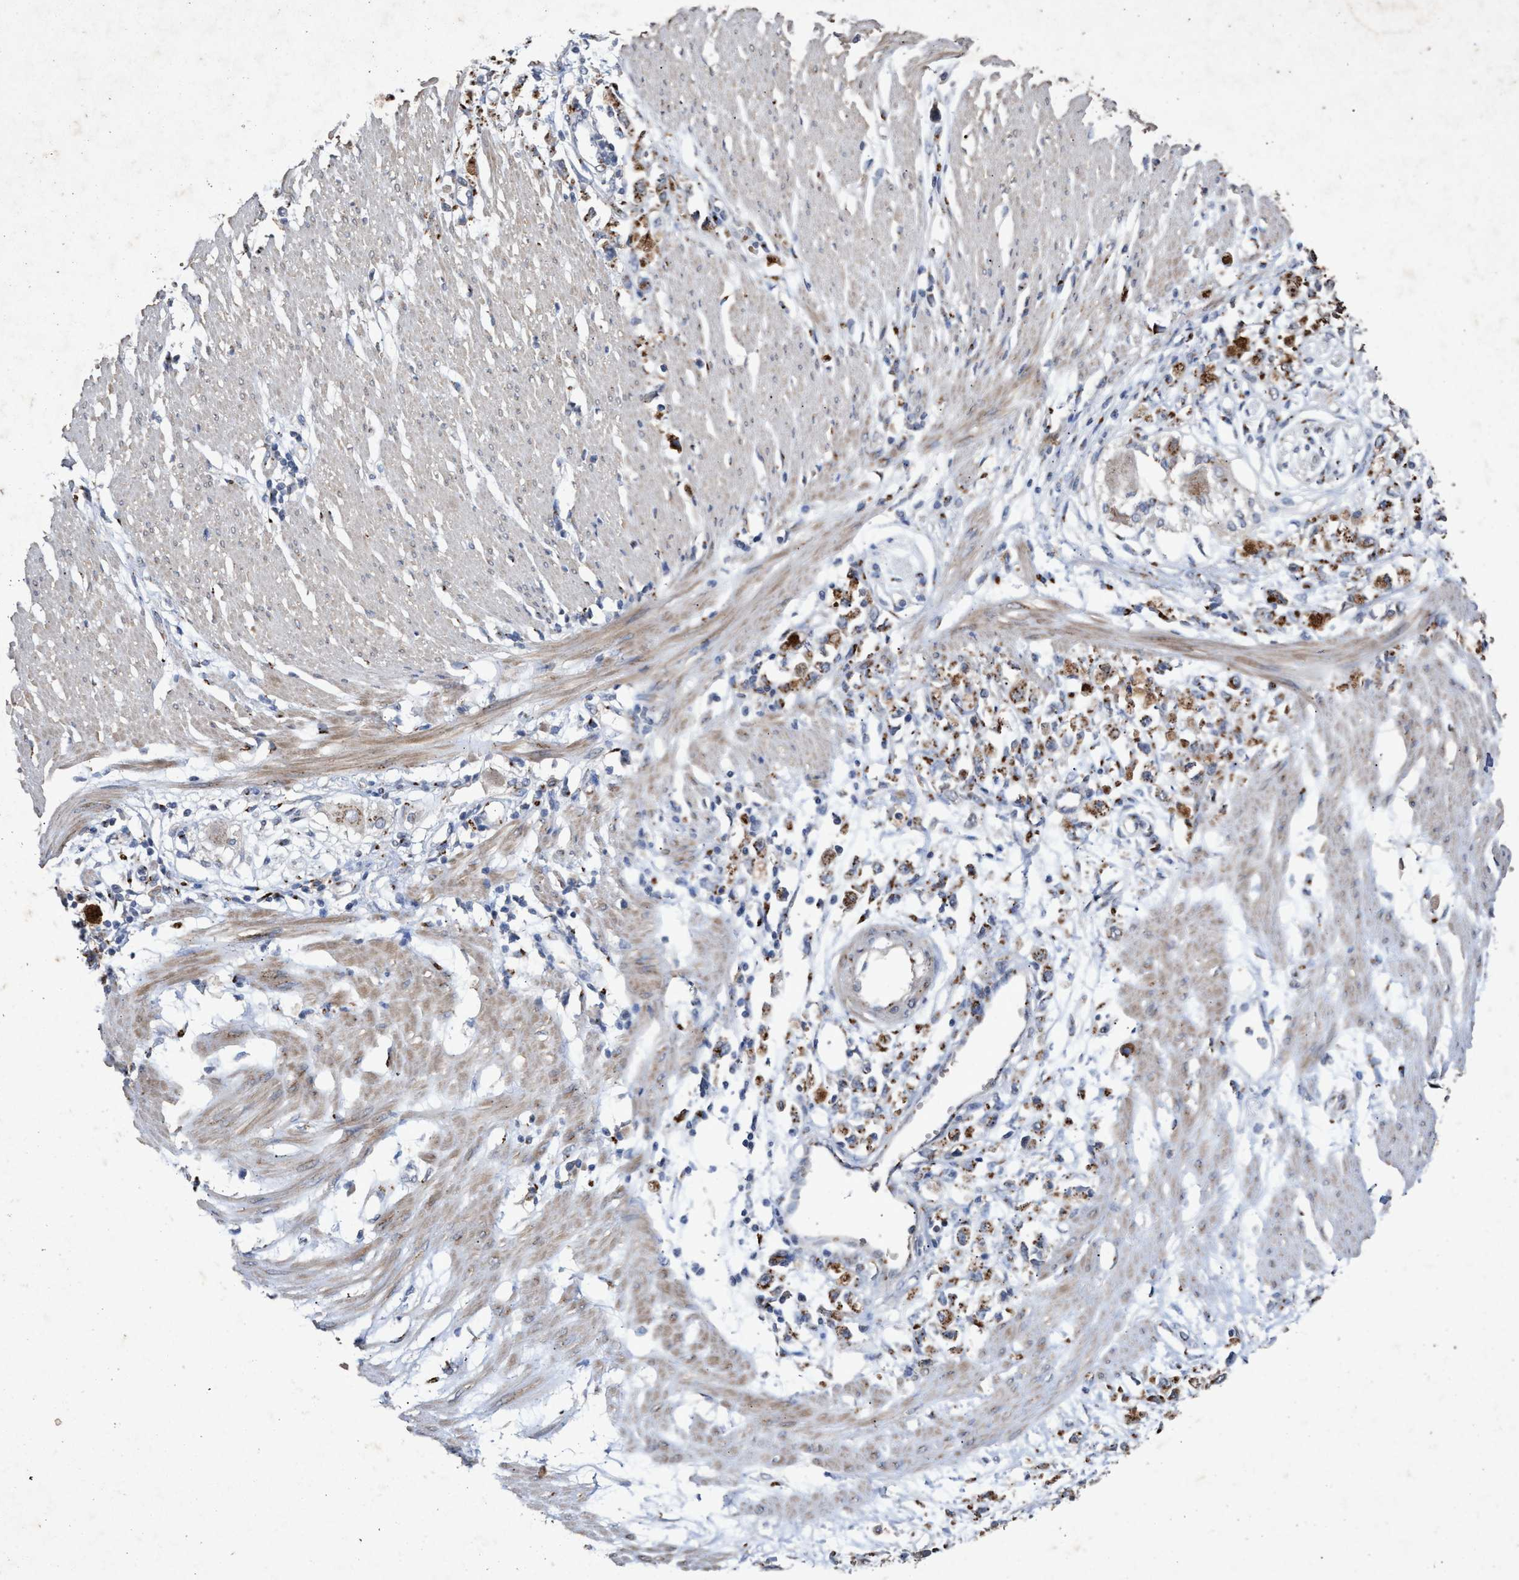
{"staining": {"intensity": "moderate", "quantity": "25%-75%", "location": "cytoplasmic/membranous"}, "tissue": "stomach cancer", "cell_type": "Tumor cells", "image_type": "cancer", "snomed": [{"axis": "morphology", "description": "Adenocarcinoma, NOS"}, {"axis": "topography", "description": "Stomach"}], "caption": "Immunohistochemical staining of stomach cancer displays medium levels of moderate cytoplasmic/membranous expression in approximately 25%-75% of tumor cells. The staining was performed using DAB to visualize the protein expression in brown, while the nuclei were stained in blue with hematoxylin (Magnification: 20x).", "gene": "MAN2A1", "patient": {"sex": "female", "age": 59}}